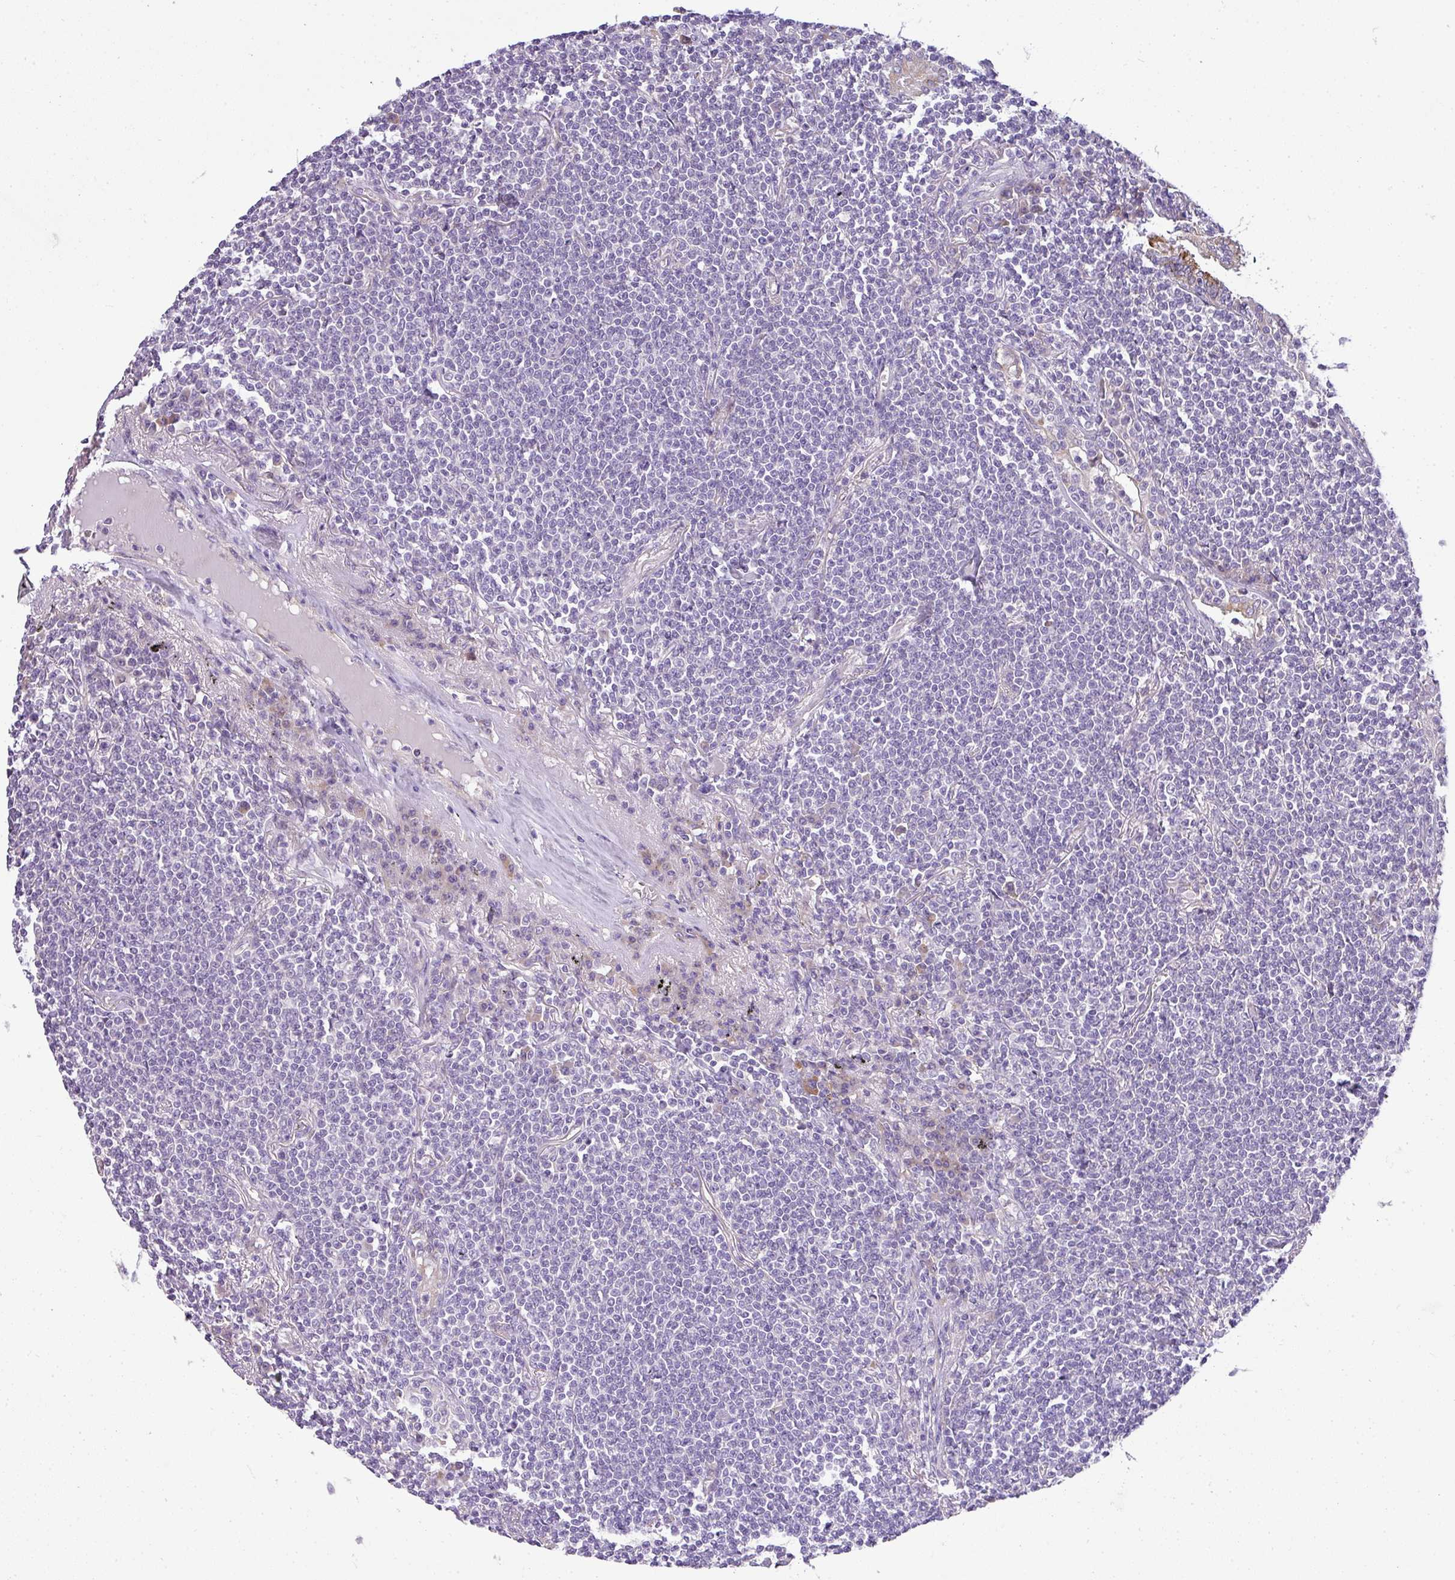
{"staining": {"intensity": "negative", "quantity": "none", "location": "none"}, "tissue": "lymphoma", "cell_type": "Tumor cells", "image_type": "cancer", "snomed": [{"axis": "morphology", "description": "Malignant lymphoma, non-Hodgkin's type, Low grade"}, {"axis": "topography", "description": "Lung"}], "caption": "Immunohistochemistry (IHC) image of neoplastic tissue: lymphoma stained with DAB shows no significant protein expression in tumor cells.", "gene": "PIK3R5", "patient": {"sex": "female", "age": 71}}